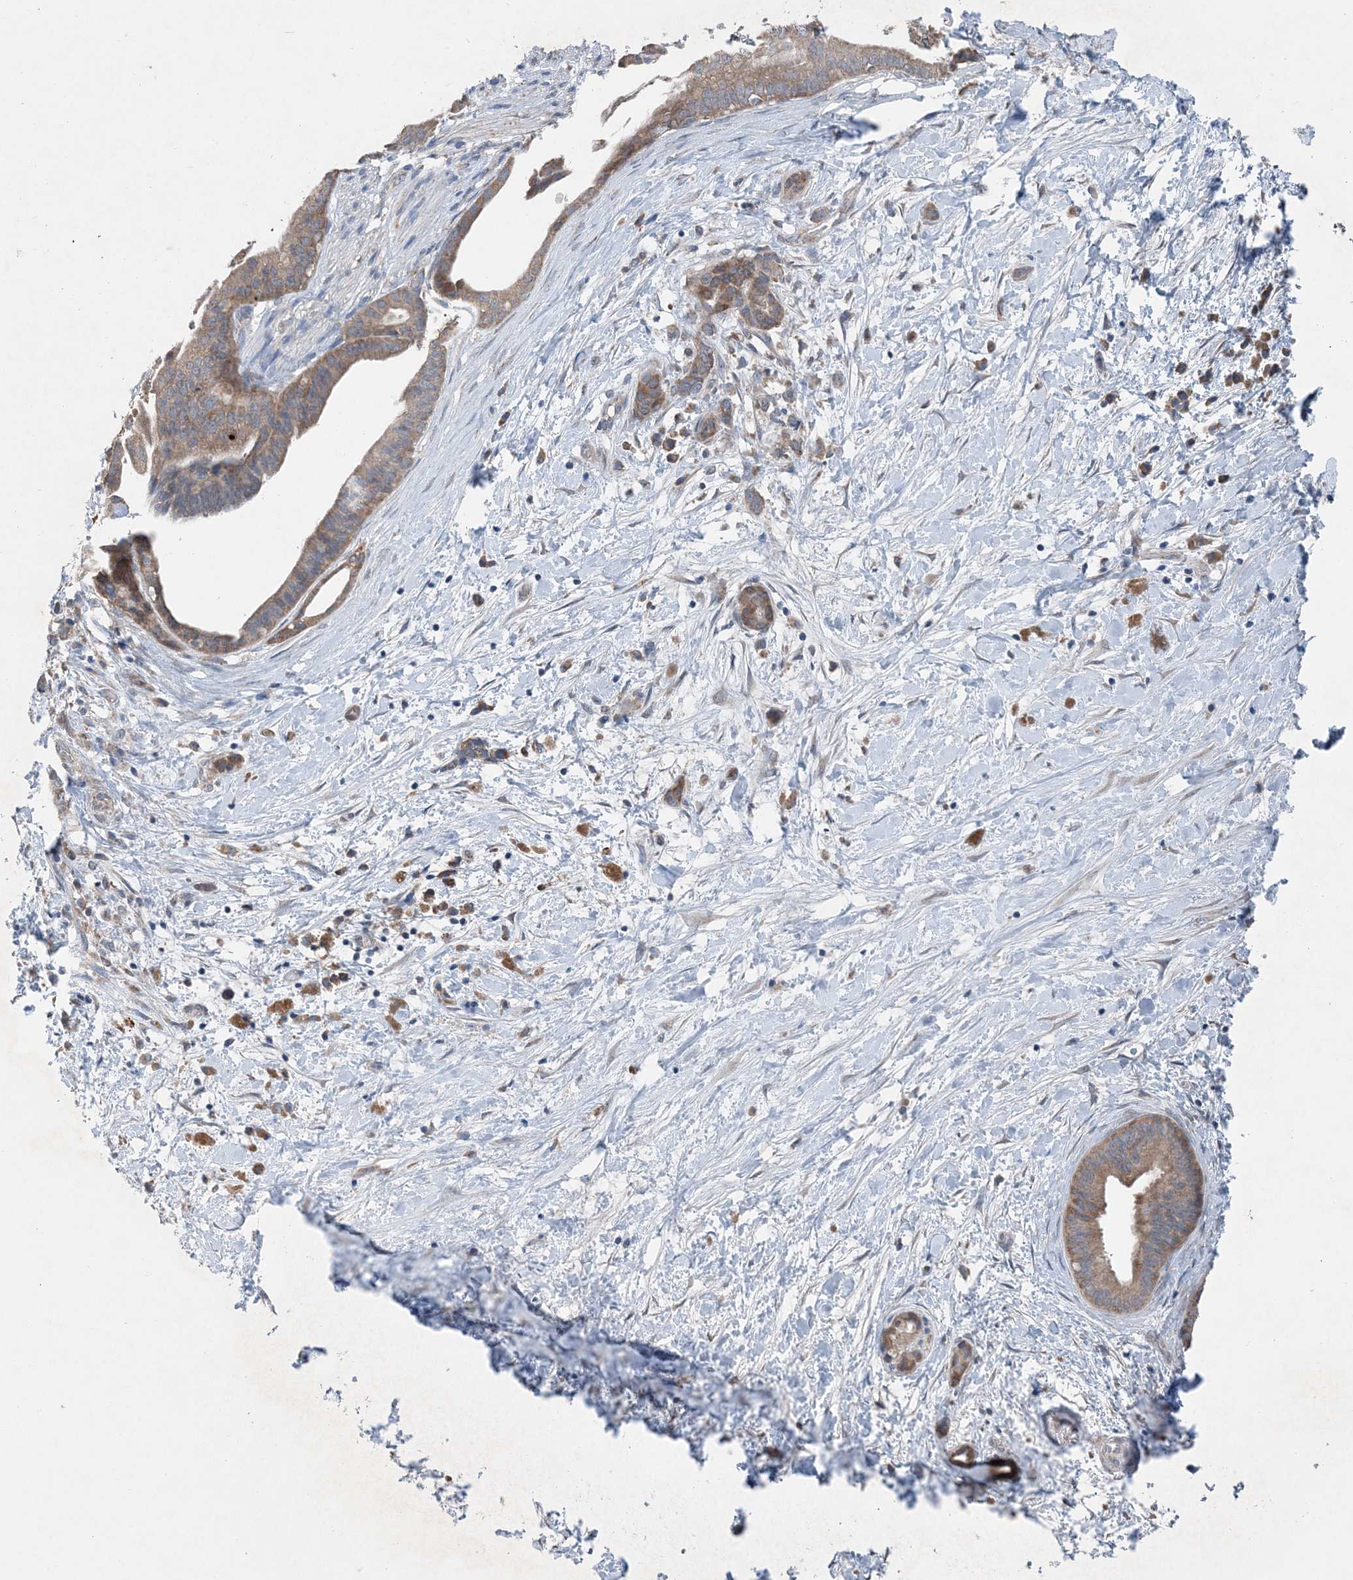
{"staining": {"intensity": "moderate", "quantity": ">75%", "location": "cytoplasmic/membranous"}, "tissue": "pancreatic cancer", "cell_type": "Tumor cells", "image_type": "cancer", "snomed": [{"axis": "morphology", "description": "Normal tissue, NOS"}, {"axis": "morphology", "description": "Adenocarcinoma, NOS"}, {"axis": "topography", "description": "Pancreas"}, {"axis": "topography", "description": "Peripheral nerve tissue"}], "caption": "This is an image of IHC staining of adenocarcinoma (pancreatic), which shows moderate expression in the cytoplasmic/membranous of tumor cells.", "gene": "DHX30", "patient": {"sex": "female", "age": 63}}